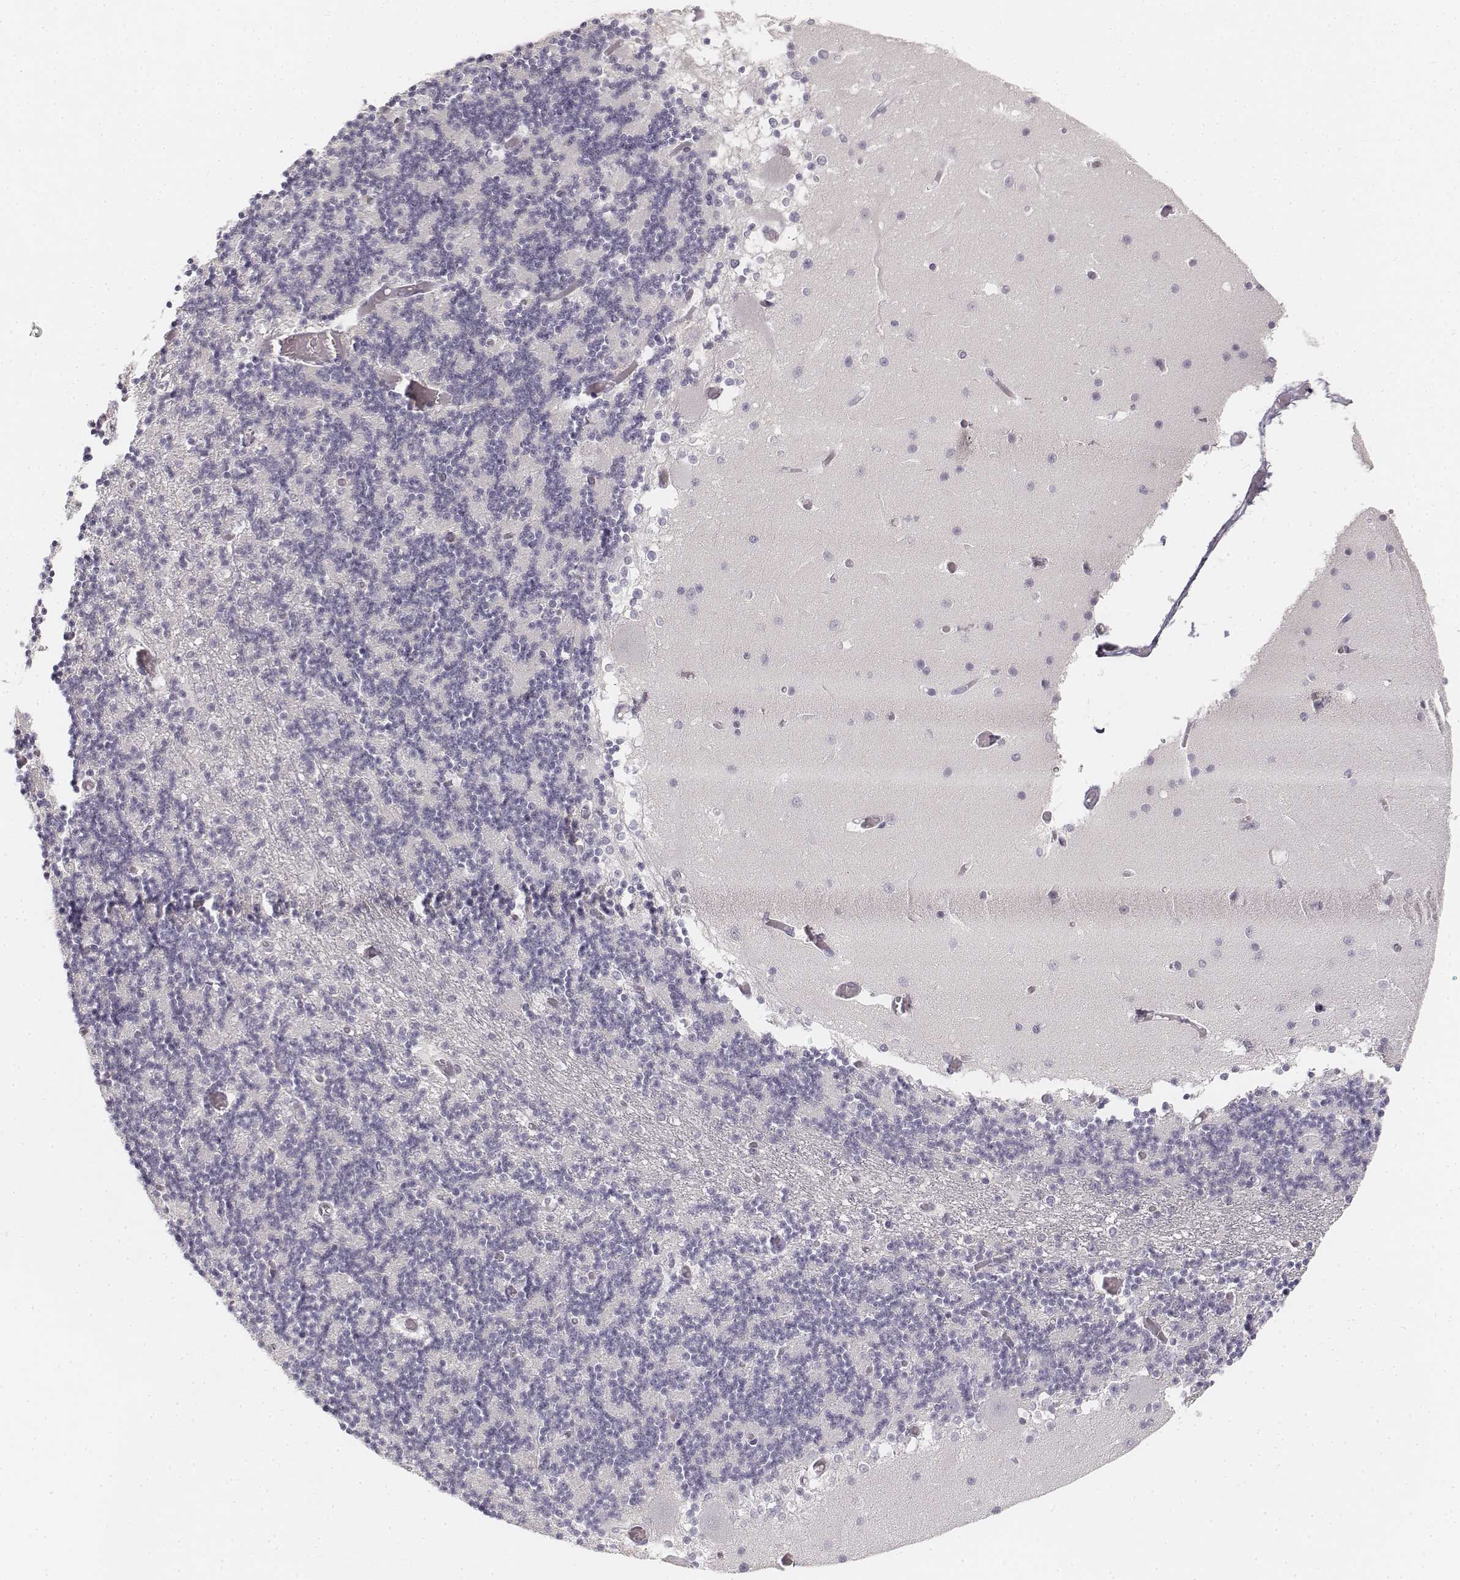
{"staining": {"intensity": "negative", "quantity": "none", "location": "none"}, "tissue": "cerebellum", "cell_type": "Cells in granular layer", "image_type": "normal", "snomed": [{"axis": "morphology", "description": "Normal tissue, NOS"}, {"axis": "topography", "description": "Cerebellum"}], "caption": "Immunohistochemistry histopathology image of normal cerebellum: cerebellum stained with DAB (3,3'-diaminobenzidine) demonstrates no significant protein staining in cells in granular layer.", "gene": "DSG4", "patient": {"sex": "female", "age": 28}}